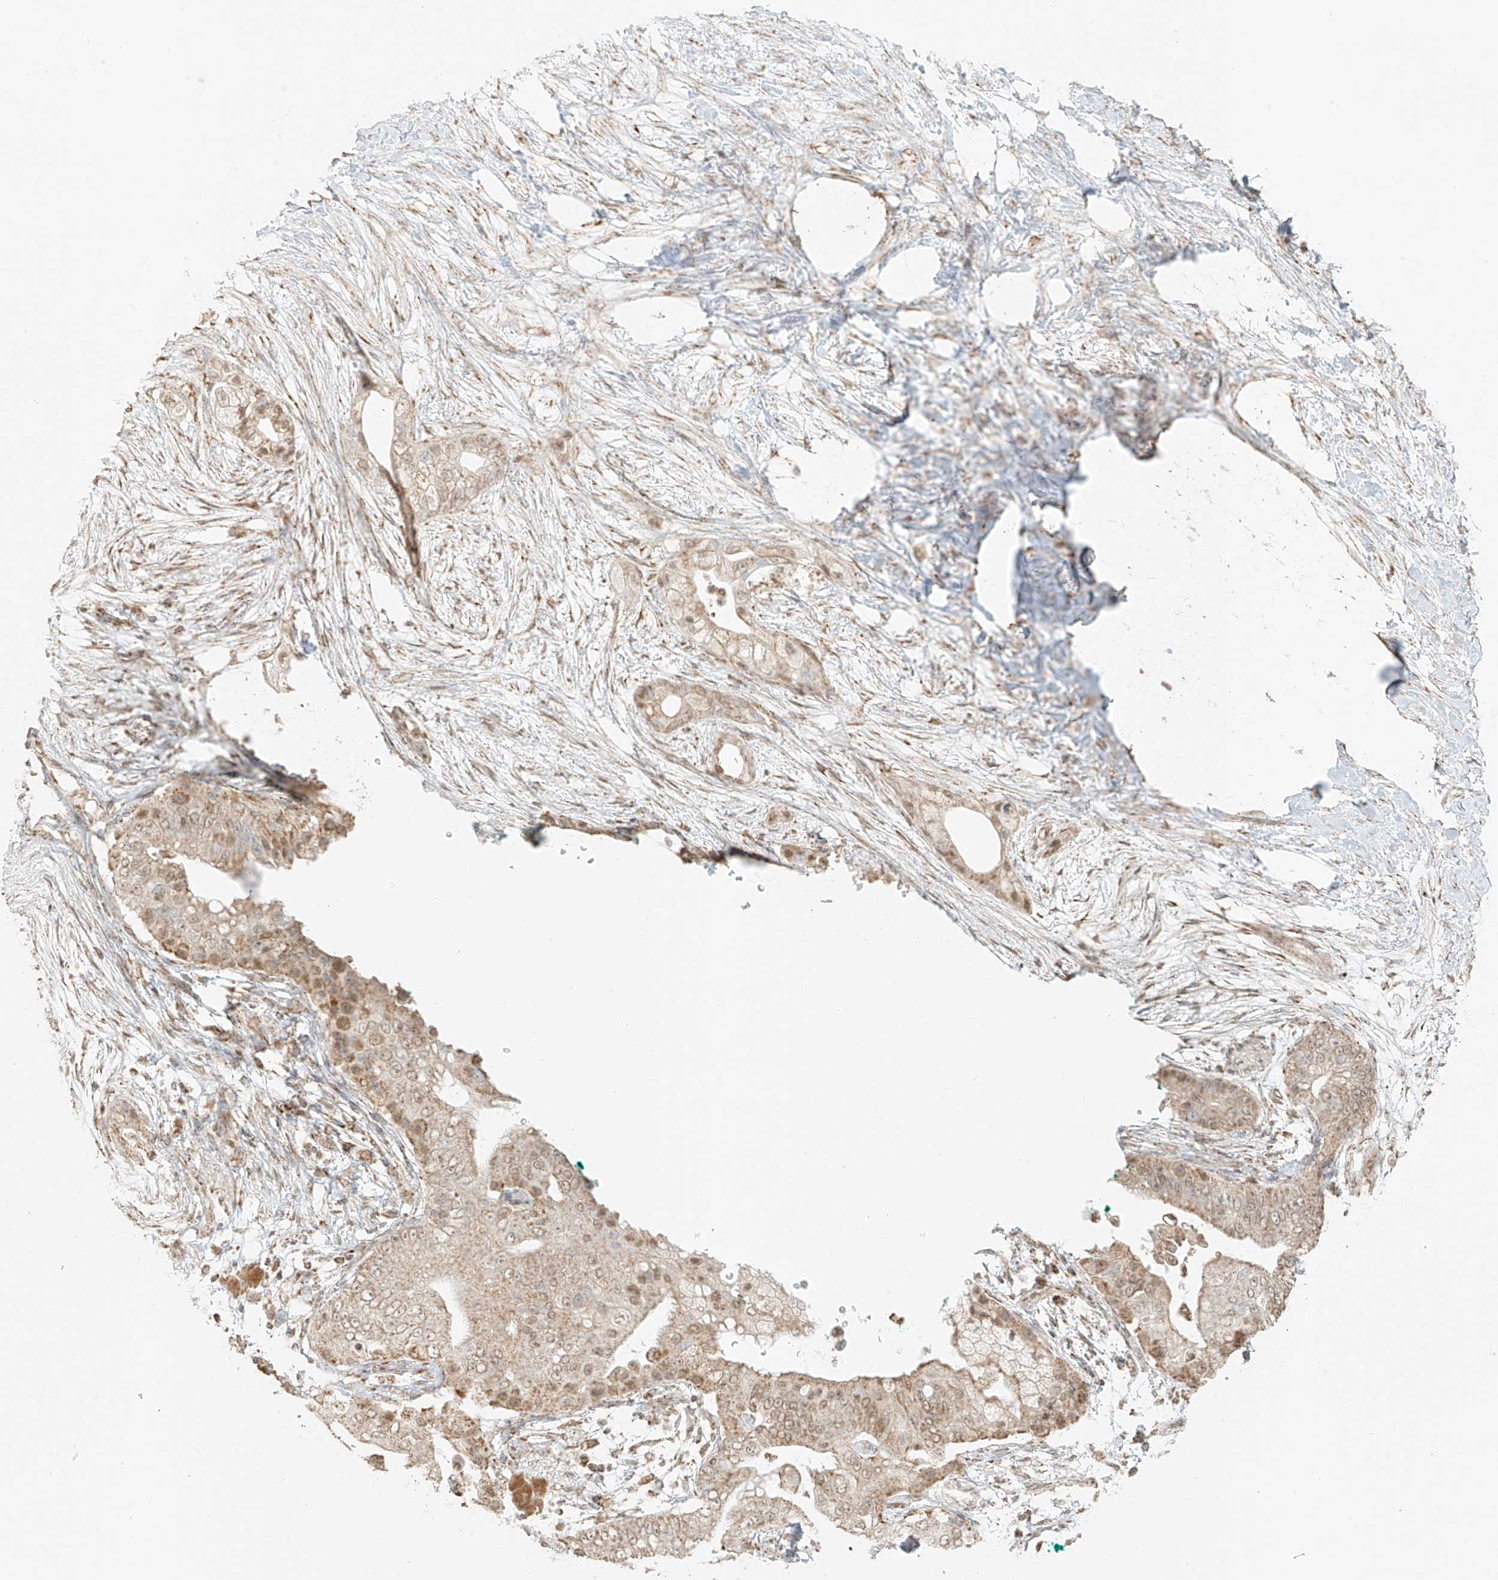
{"staining": {"intensity": "weak", "quantity": ">75%", "location": "cytoplasmic/membranous,nuclear"}, "tissue": "pancreatic cancer", "cell_type": "Tumor cells", "image_type": "cancer", "snomed": [{"axis": "morphology", "description": "Adenocarcinoma, NOS"}, {"axis": "topography", "description": "Pancreas"}], "caption": "DAB (3,3'-diaminobenzidine) immunohistochemical staining of human pancreatic adenocarcinoma exhibits weak cytoplasmic/membranous and nuclear protein expression in about >75% of tumor cells.", "gene": "MIPEP", "patient": {"sex": "male", "age": 53}}